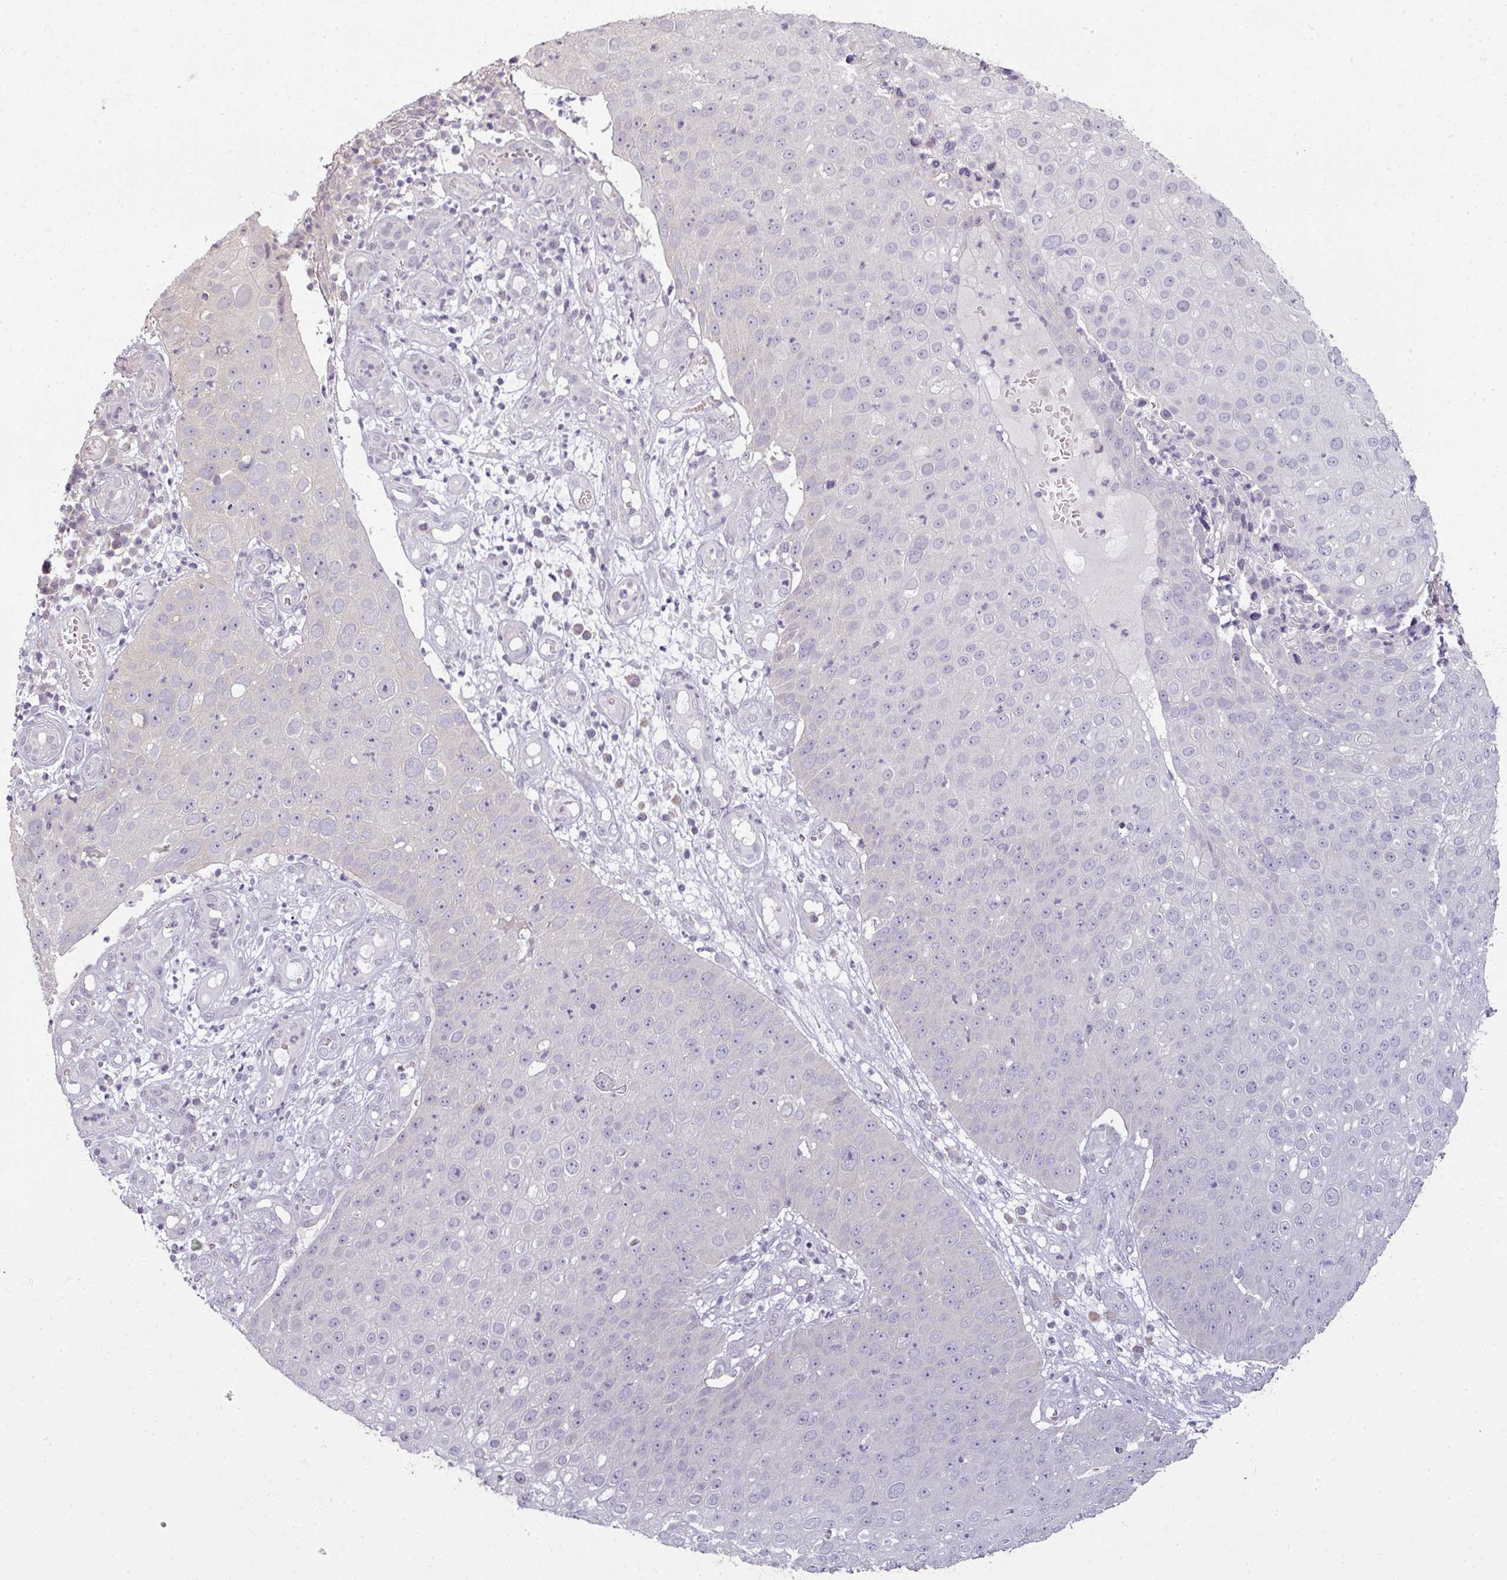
{"staining": {"intensity": "negative", "quantity": "none", "location": "none"}, "tissue": "skin cancer", "cell_type": "Tumor cells", "image_type": "cancer", "snomed": [{"axis": "morphology", "description": "Squamous cell carcinoma, NOS"}, {"axis": "topography", "description": "Skin"}], "caption": "The image shows no significant expression in tumor cells of skin cancer.", "gene": "MYMK", "patient": {"sex": "male", "age": 71}}